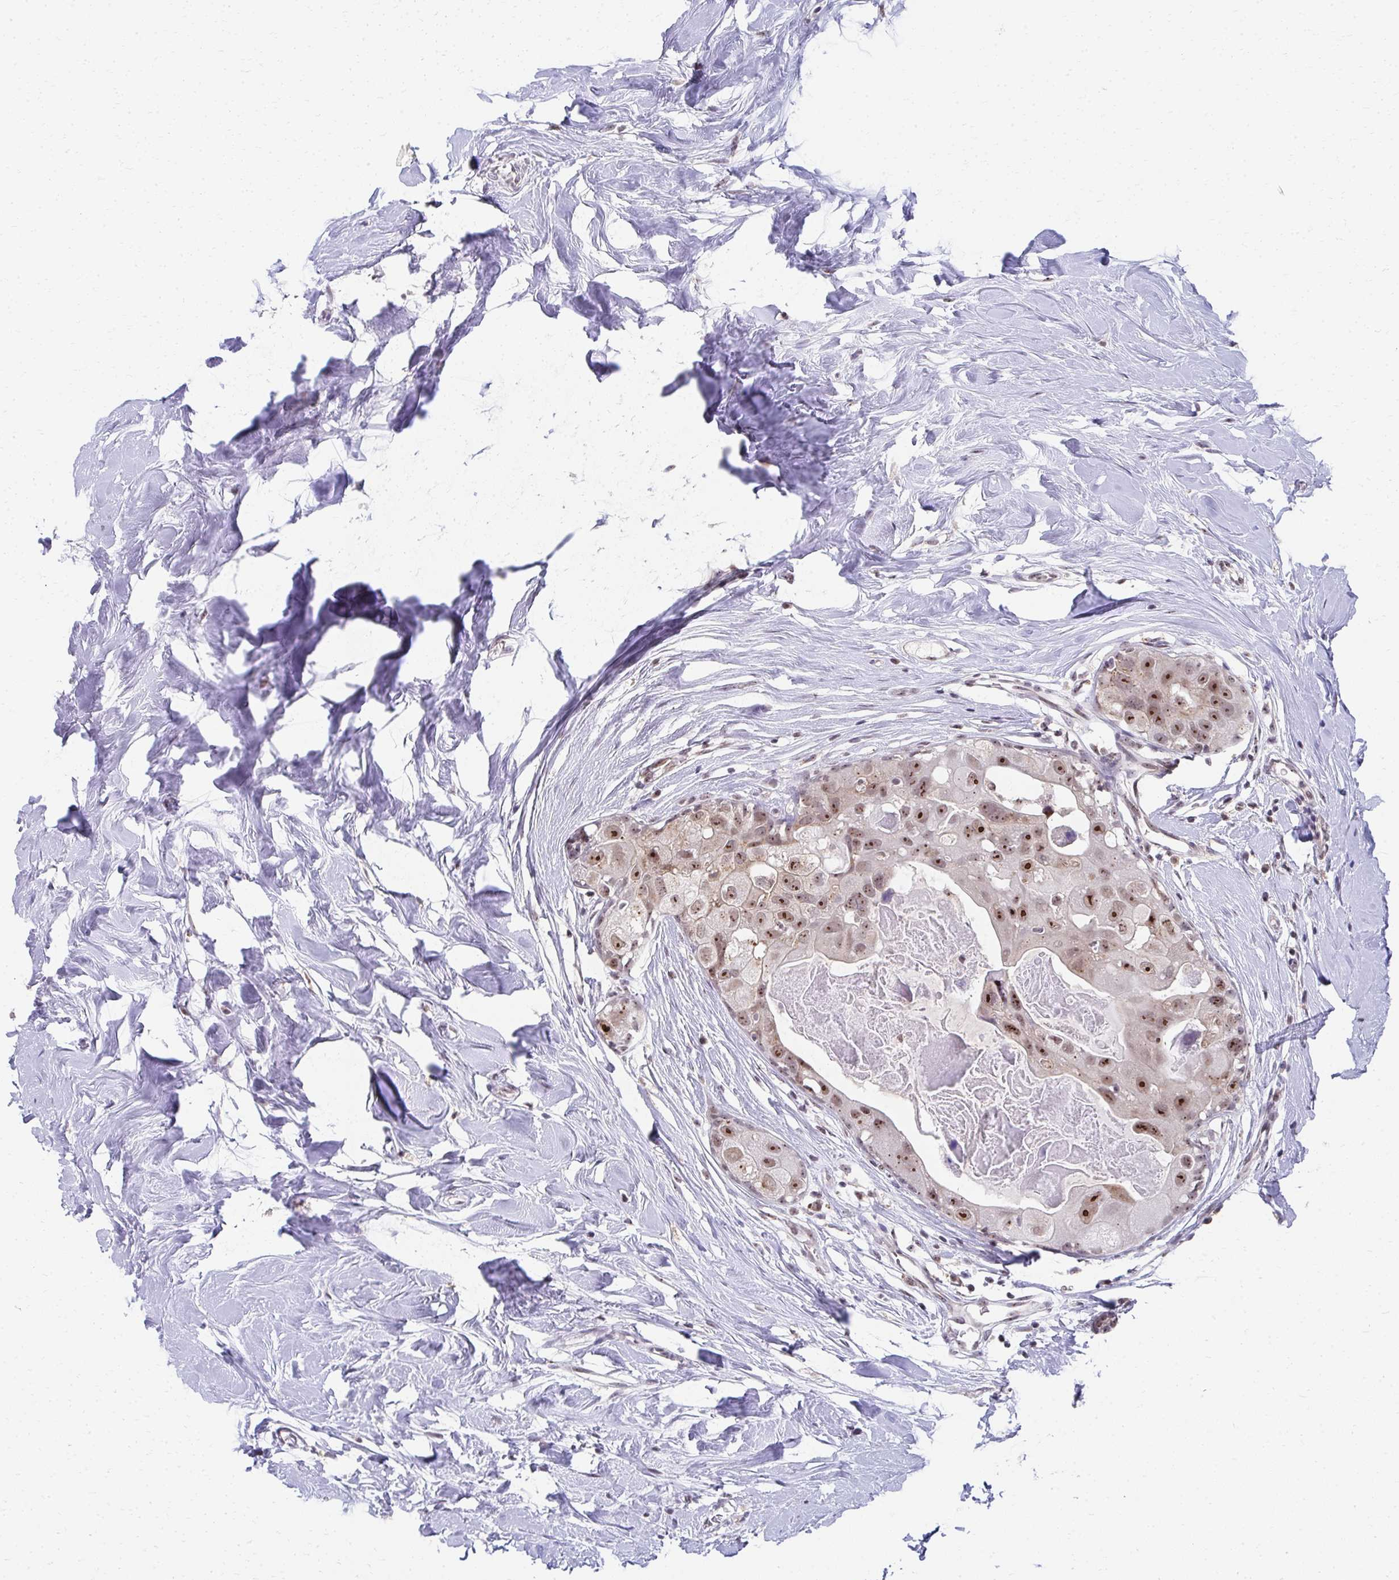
{"staining": {"intensity": "strong", "quantity": ">75%", "location": "cytoplasmic/membranous,nuclear"}, "tissue": "breast cancer", "cell_type": "Tumor cells", "image_type": "cancer", "snomed": [{"axis": "morphology", "description": "Duct carcinoma"}, {"axis": "topography", "description": "Breast"}], "caption": "High-power microscopy captured an IHC micrograph of breast invasive ductal carcinoma, revealing strong cytoplasmic/membranous and nuclear staining in about >75% of tumor cells.", "gene": "HIRA", "patient": {"sex": "female", "age": 43}}